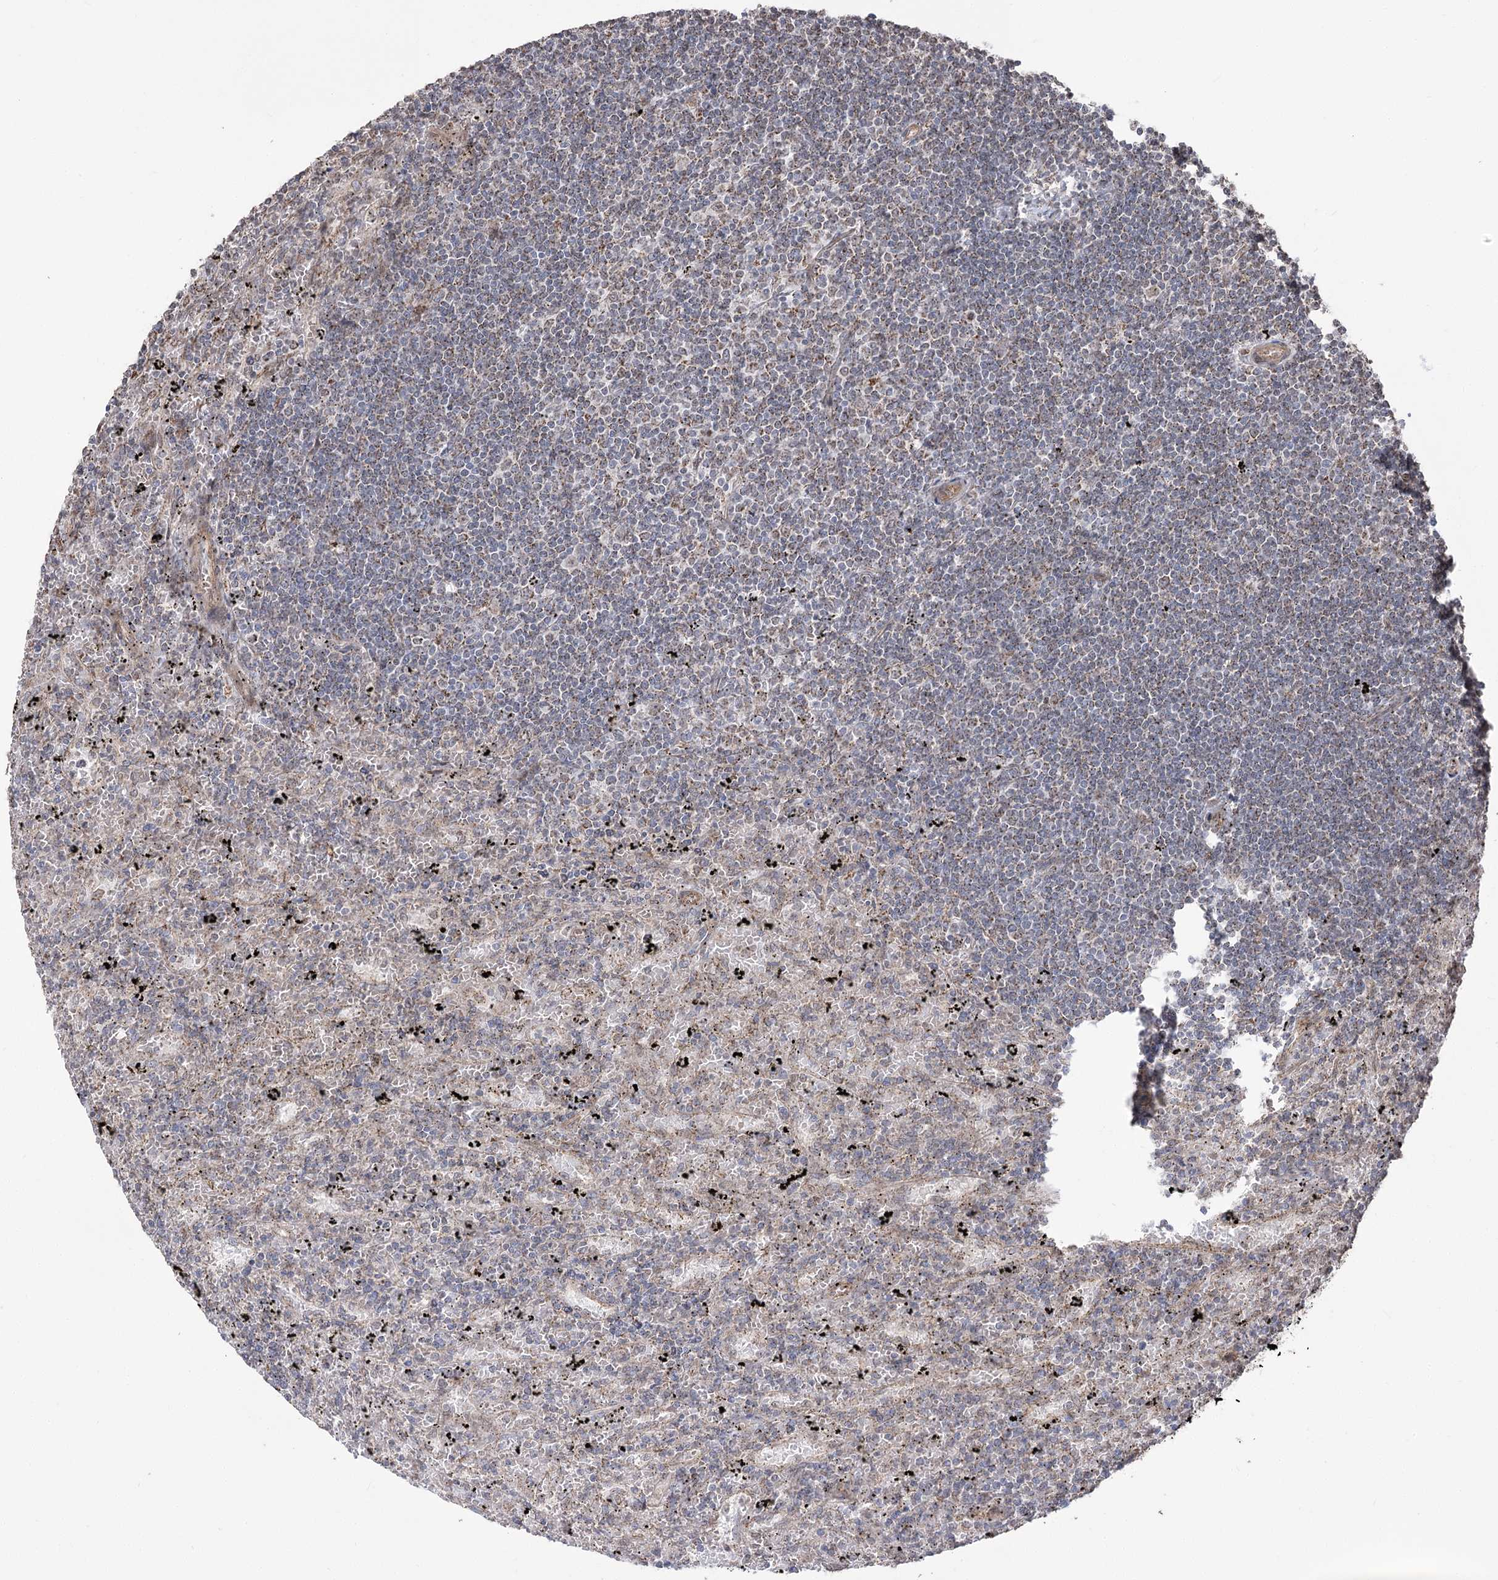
{"staining": {"intensity": "negative", "quantity": "none", "location": "none"}, "tissue": "lymphoma", "cell_type": "Tumor cells", "image_type": "cancer", "snomed": [{"axis": "morphology", "description": "Malignant lymphoma, non-Hodgkin's type, Low grade"}, {"axis": "topography", "description": "Spleen"}], "caption": "A high-resolution micrograph shows immunohistochemistry staining of low-grade malignant lymphoma, non-Hodgkin's type, which reveals no significant staining in tumor cells.", "gene": "ZSCAN23", "patient": {"sex": "male", "age": 76}}